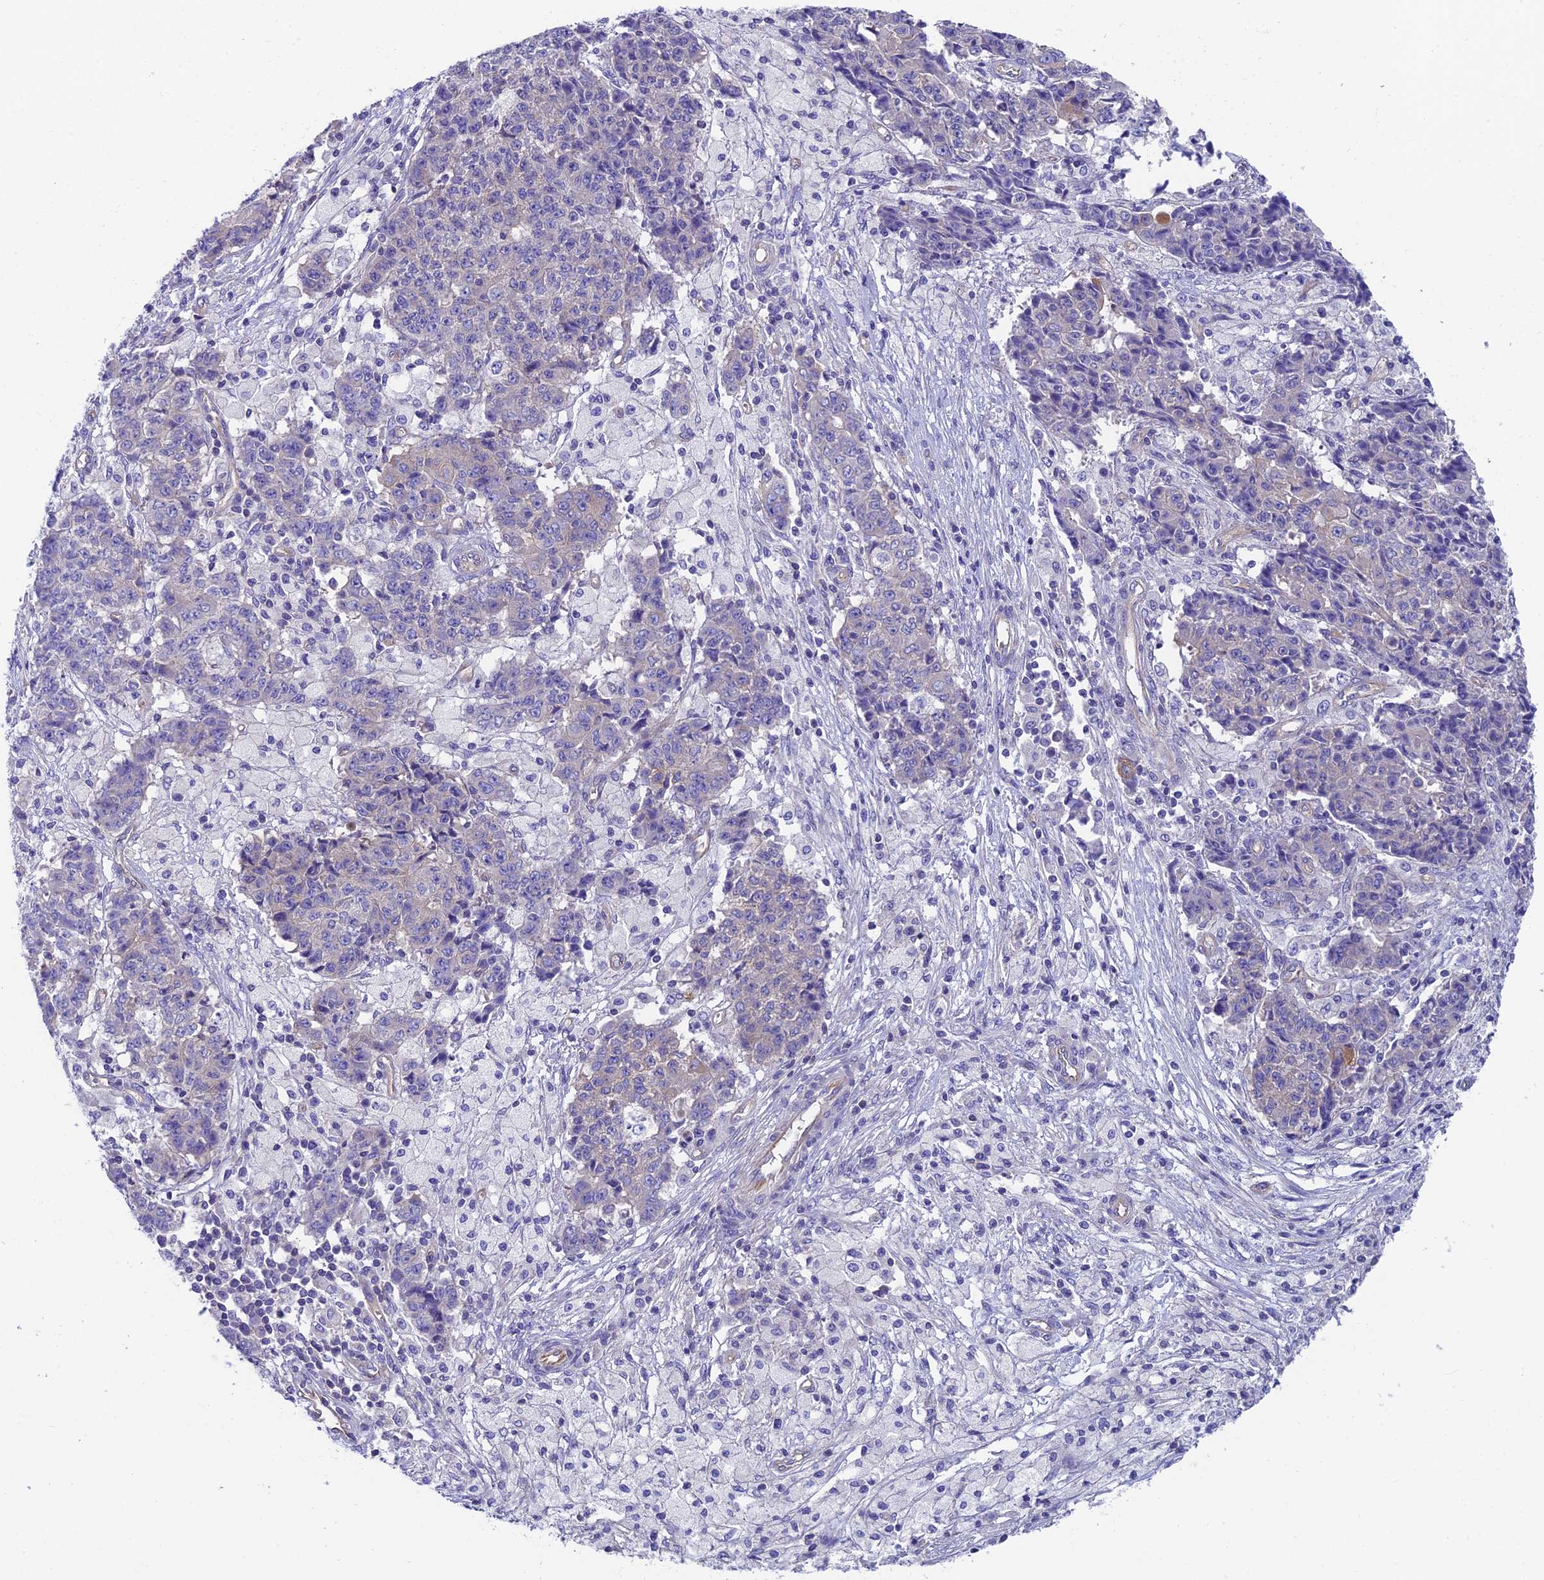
{"staining": {"intensity": "negative", "quantity": "none", "location": "none"}, "tissue": "ovarian cancer", "cell_type": "Tumor cells", "image_type": "cancer", "snomed": [{"axis": "morphology", "description": "Carcinoma, endometroid"}, {"axis": "topography", "description": "Ovary"}], "caption": "DAB immunohistochemical staining of ovarian cancer reveals no significant staining in tumor cells. (Brightfield microscopy of DAB immunohistochemistry at high magnification).", "gene": "PPFIA3", "patient": {"sex": "female", "age": 42}}